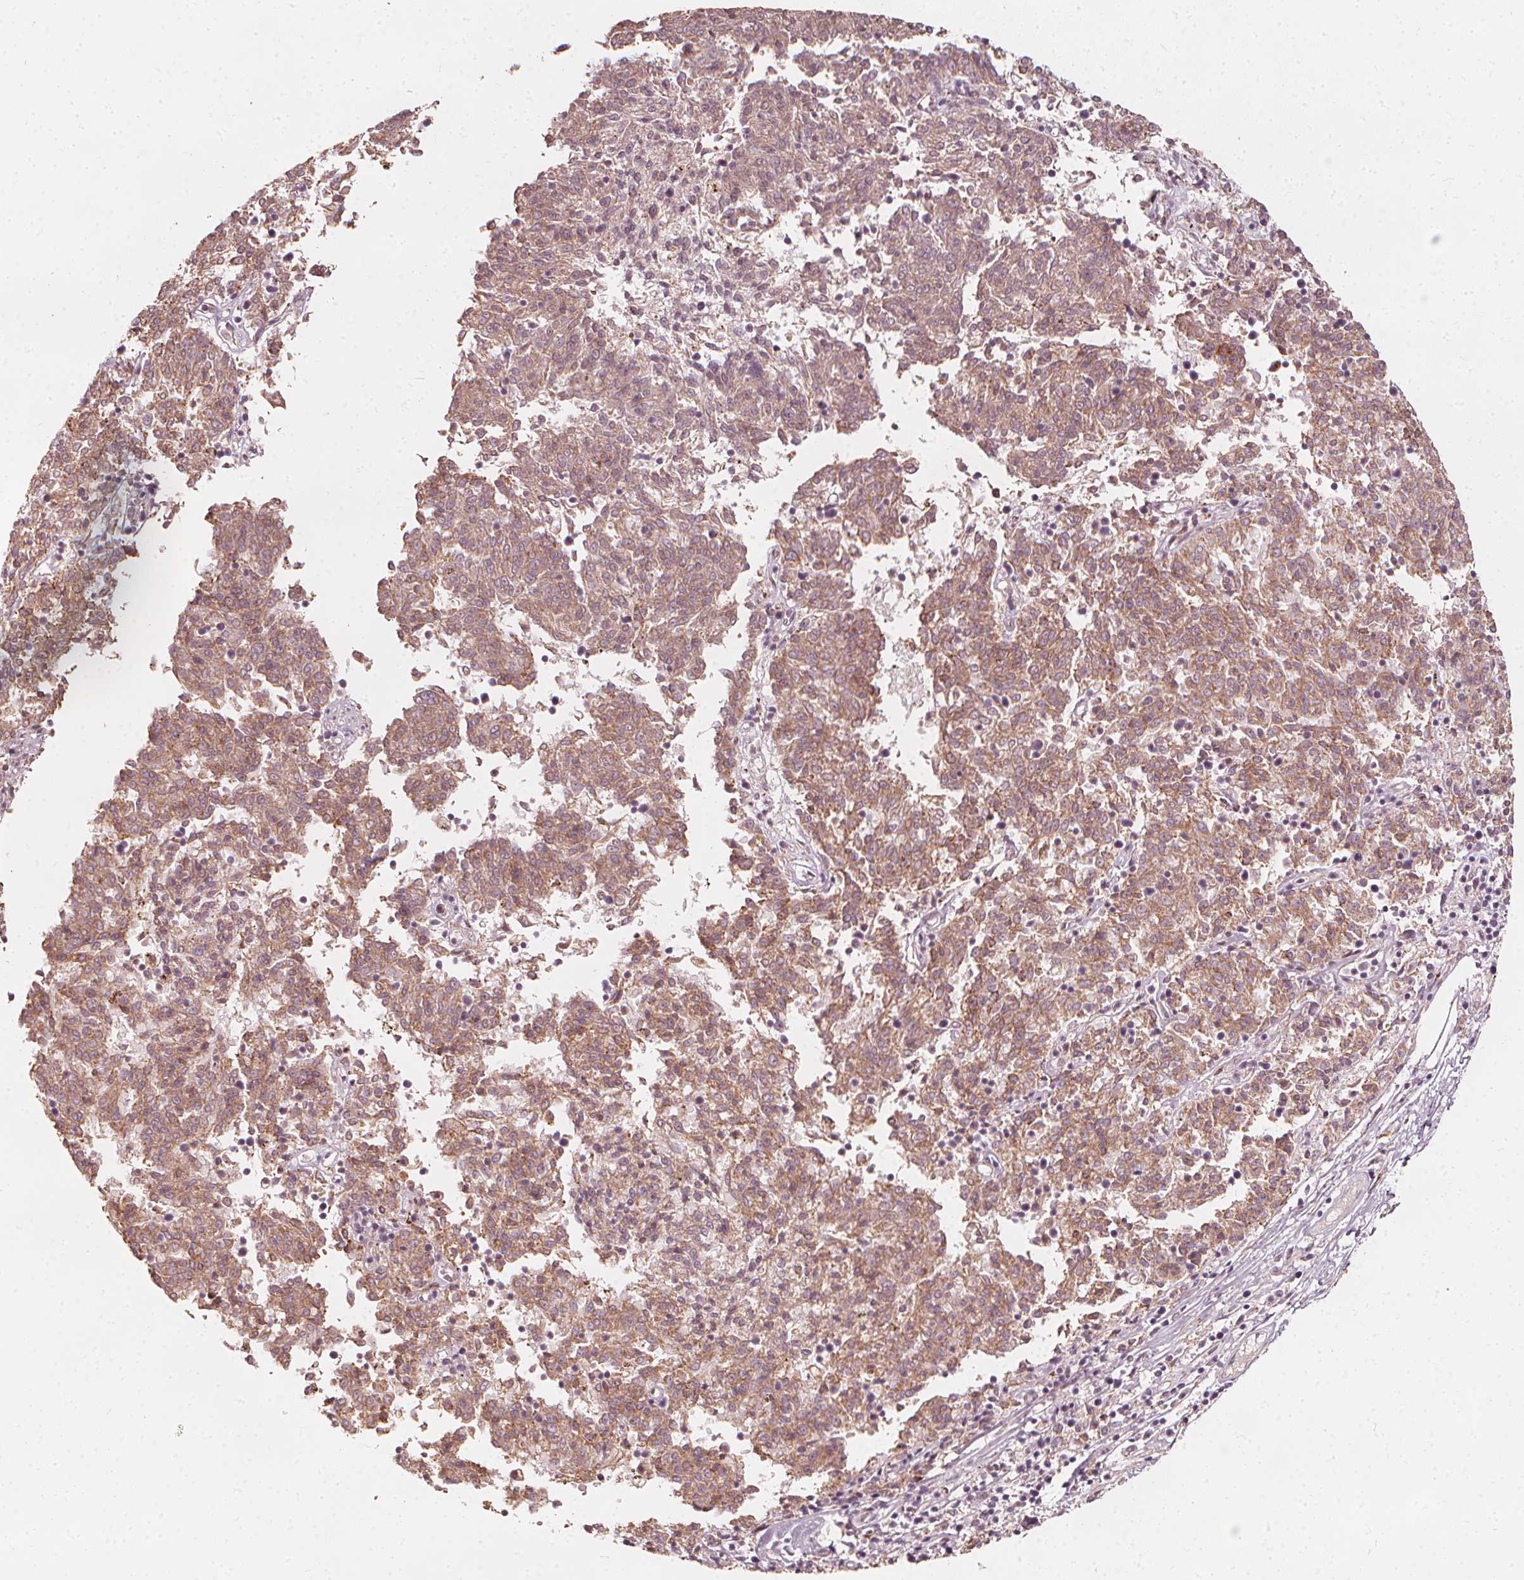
{"staining": {"intensity": "weak", "quantity": "25%-75%", "location": "cytoplasmic/membranous"}, "tissue": "melanoma", "cell_type": "Tumor cells", "image_type": "cancer", "snomed": [{"axis": "morphology", "description": "Malignant melanoma, NOS"}, {"axis": "topography", "description": "Skin"}], "caption": "A photomicrograph showing weak cytoplasmic/membranous expression in approximately 25%-75% of tumor cells in melanoma, as visualized by brown immunohistochemical staining.", "gene": "NPC1L1", "patient": {"sex": "female", "age": 72}}